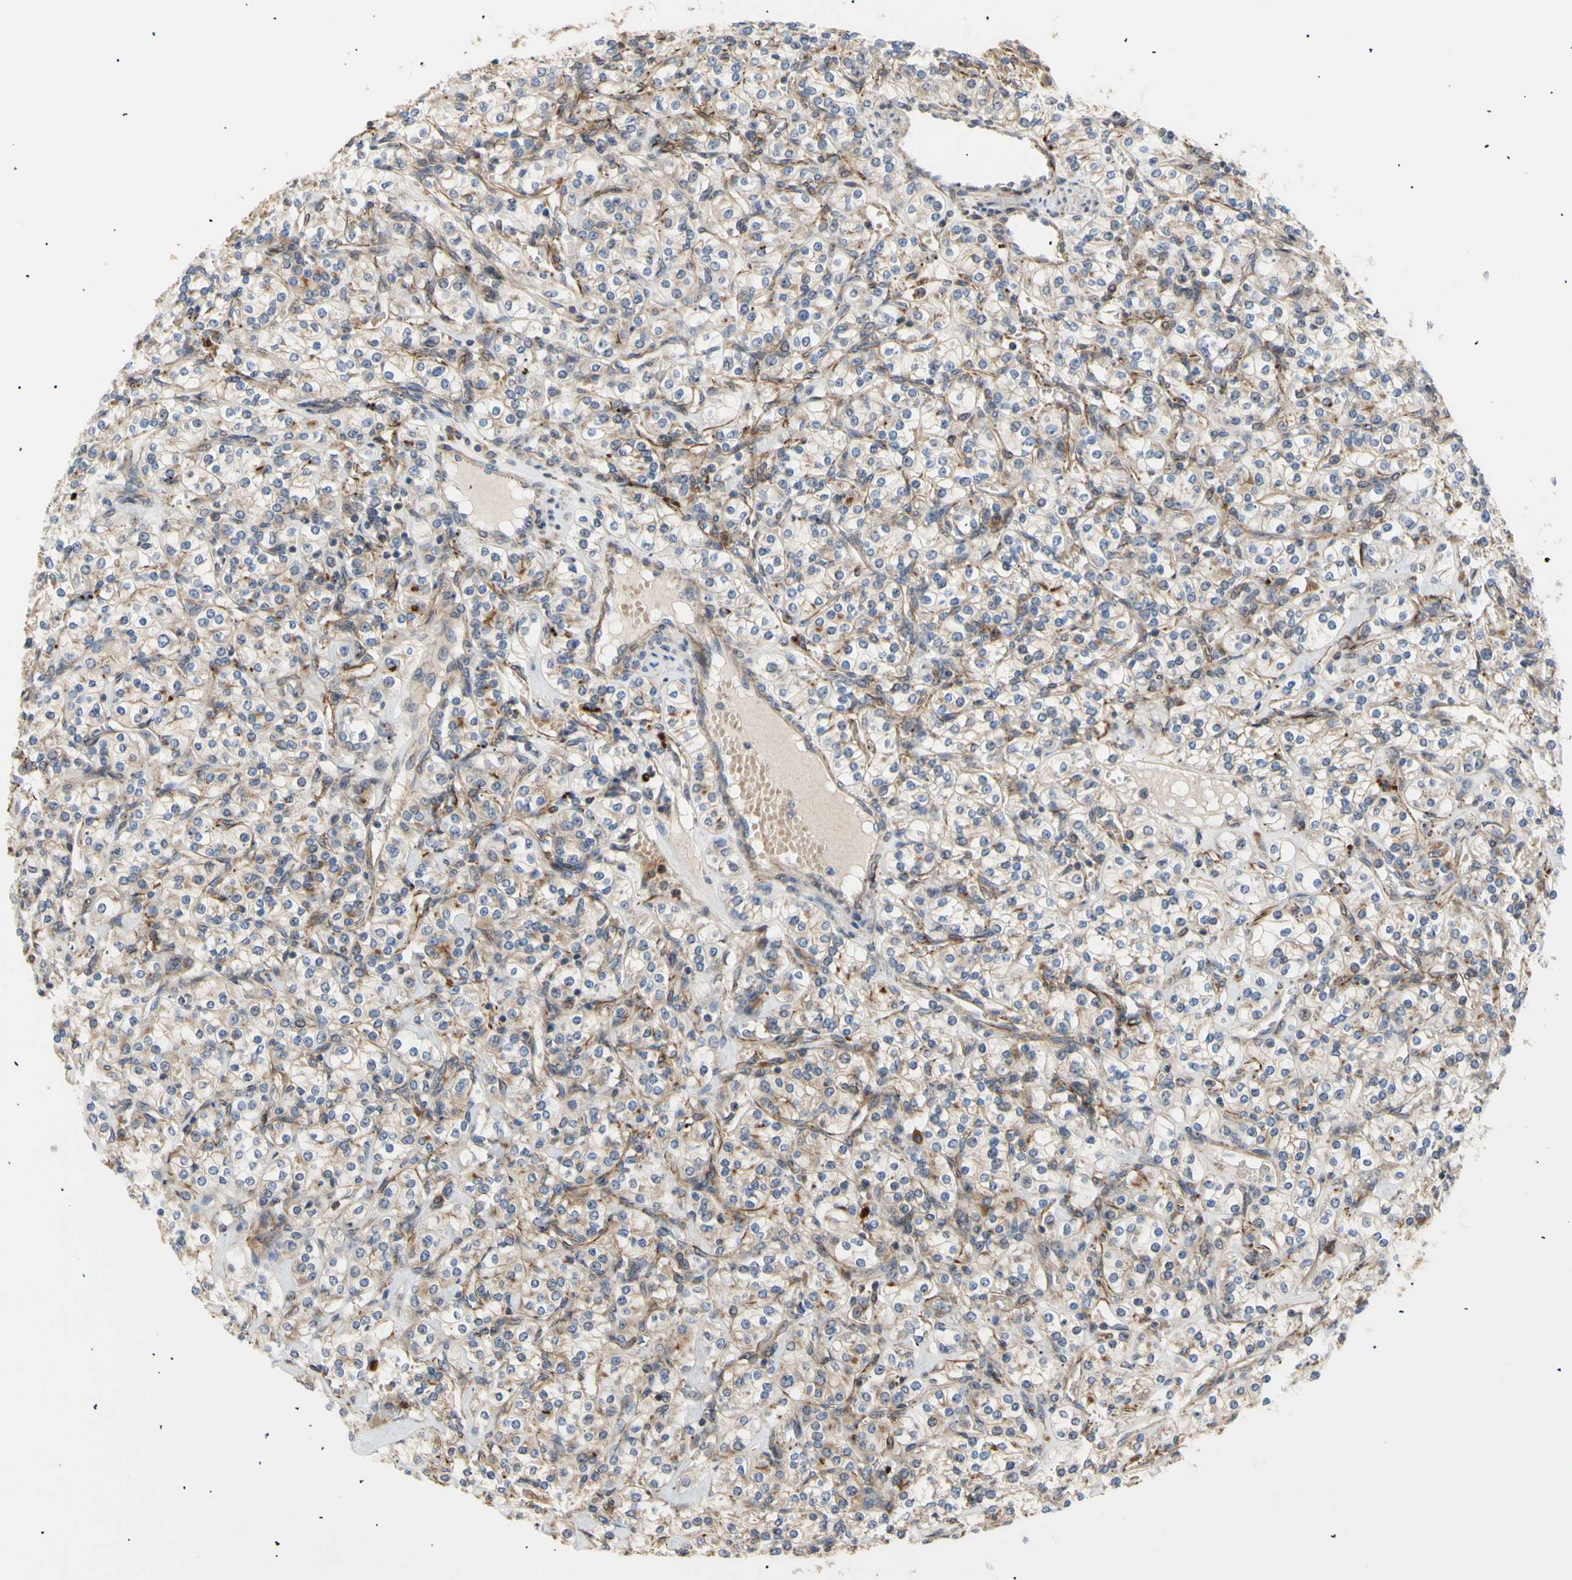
{"staining": {"intensity": "weak", "quantity": ">75%", "location": "cytoplasmic/membranous"}, "tissue": "renal cancer", "cell_type": "Tumor cells", "image_type": "cancer", "snomed": [{"axis": "morphology", "description": "Adenocarcinoma, NOS"}, {"axis": "topography", "description": "Kidney"}], "caption": "Renal cancer (adenocarcinoma) stained for a protein (brown) exhibits weak cytoplasmic/membranous positive positivity in about >75% of tumor cells.", "gene": "TUBG2", "patient": {"sex": "male", "age": 77}}